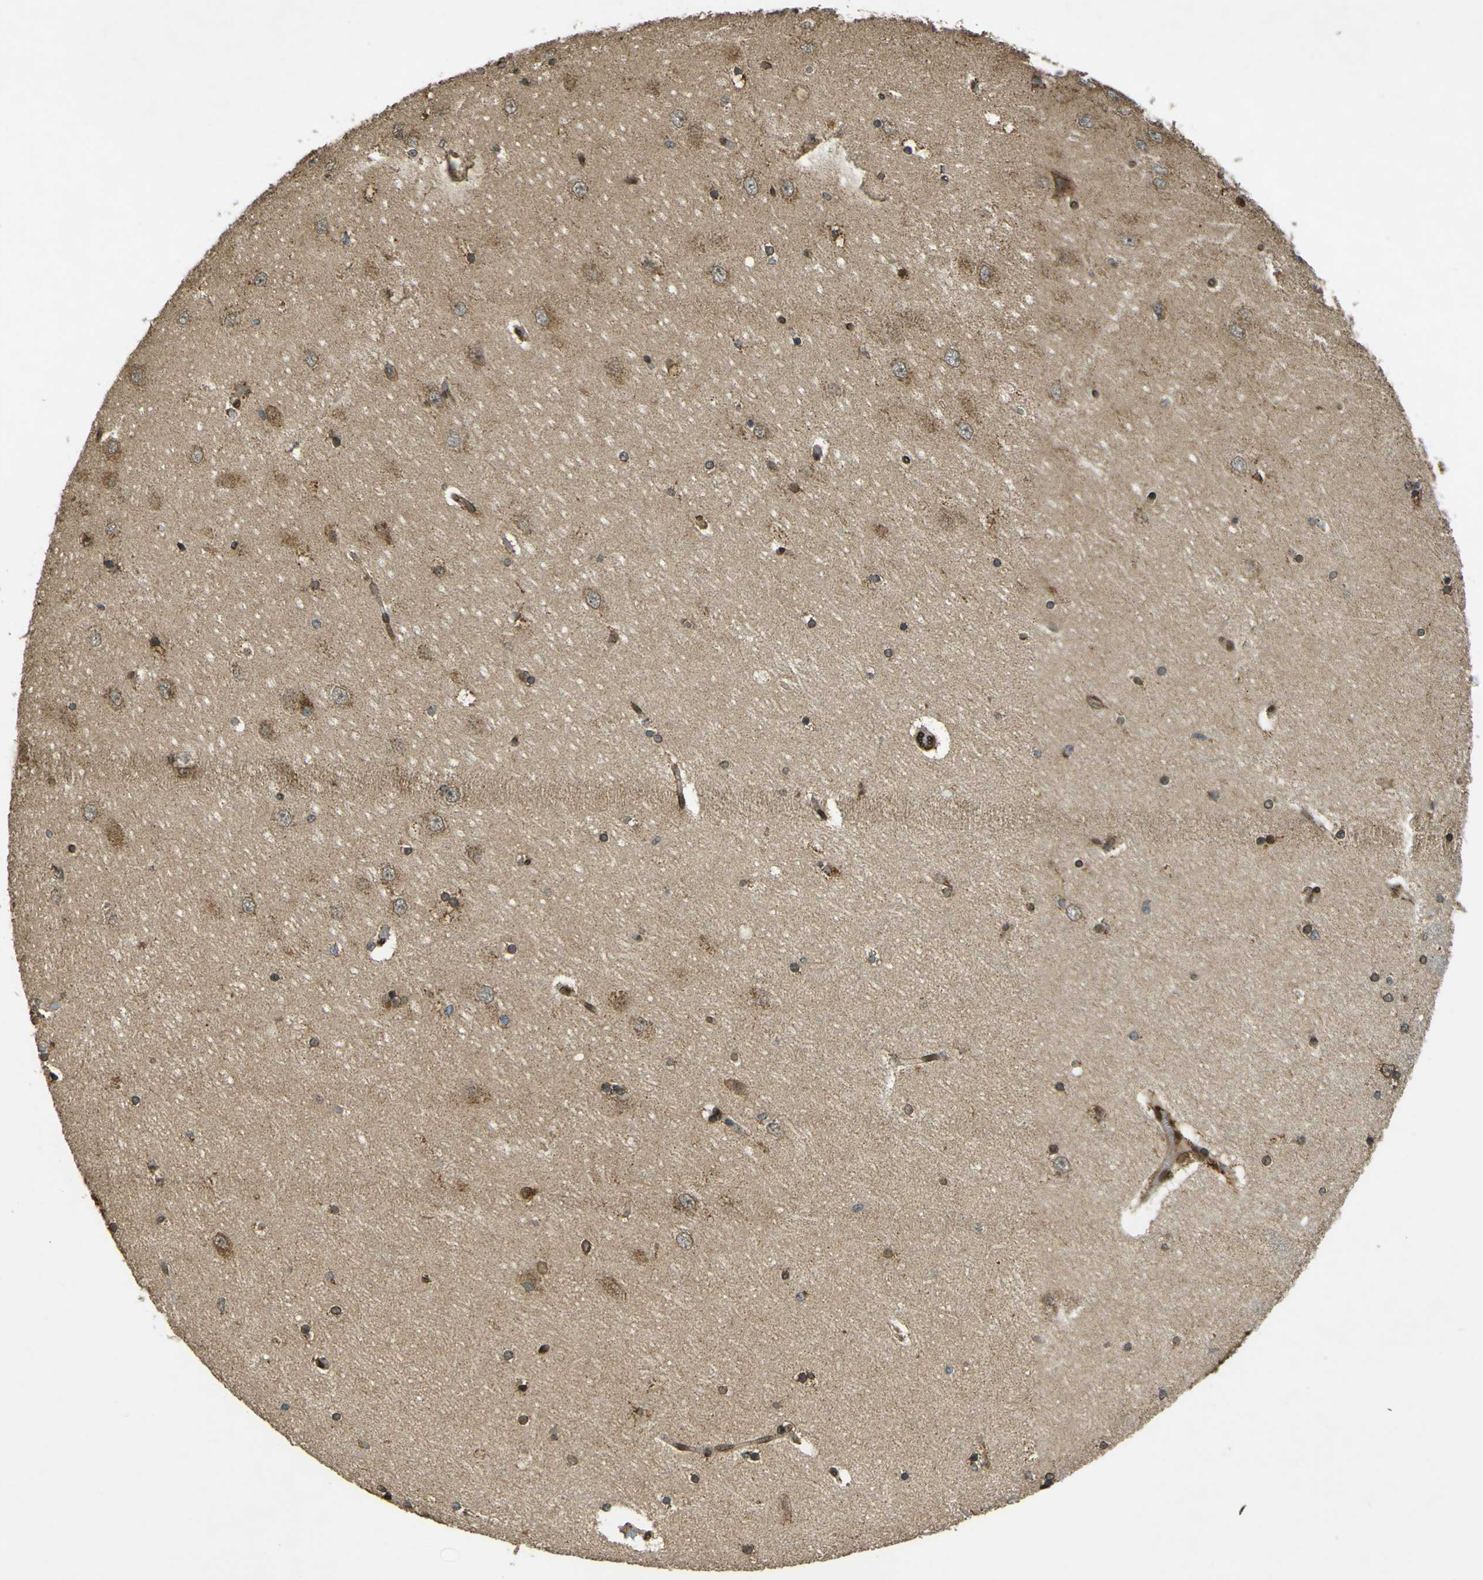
{"staining": {"intensity": "moderate", "quantity": ">75%", "location": "cytoplasmic/membranous,nuclear"}, "tissue": "hippocampus", "cell_type": "Glial cells", "image_type": "normal", "snomed": [{"axis": "morphology", "description": "Normal tissue, NOS"}, {"axis": "topography", "description": "Hippocampus"}], "caption": "Unremarkable hippocampus was stained to show a protein in brown. There is medium levels of moderate cytoplasmic/membranous,nuclear expression in about >75% of glial cells.", "gene": "GALNT1", "patient": {"sex": "female", "age": 54}}